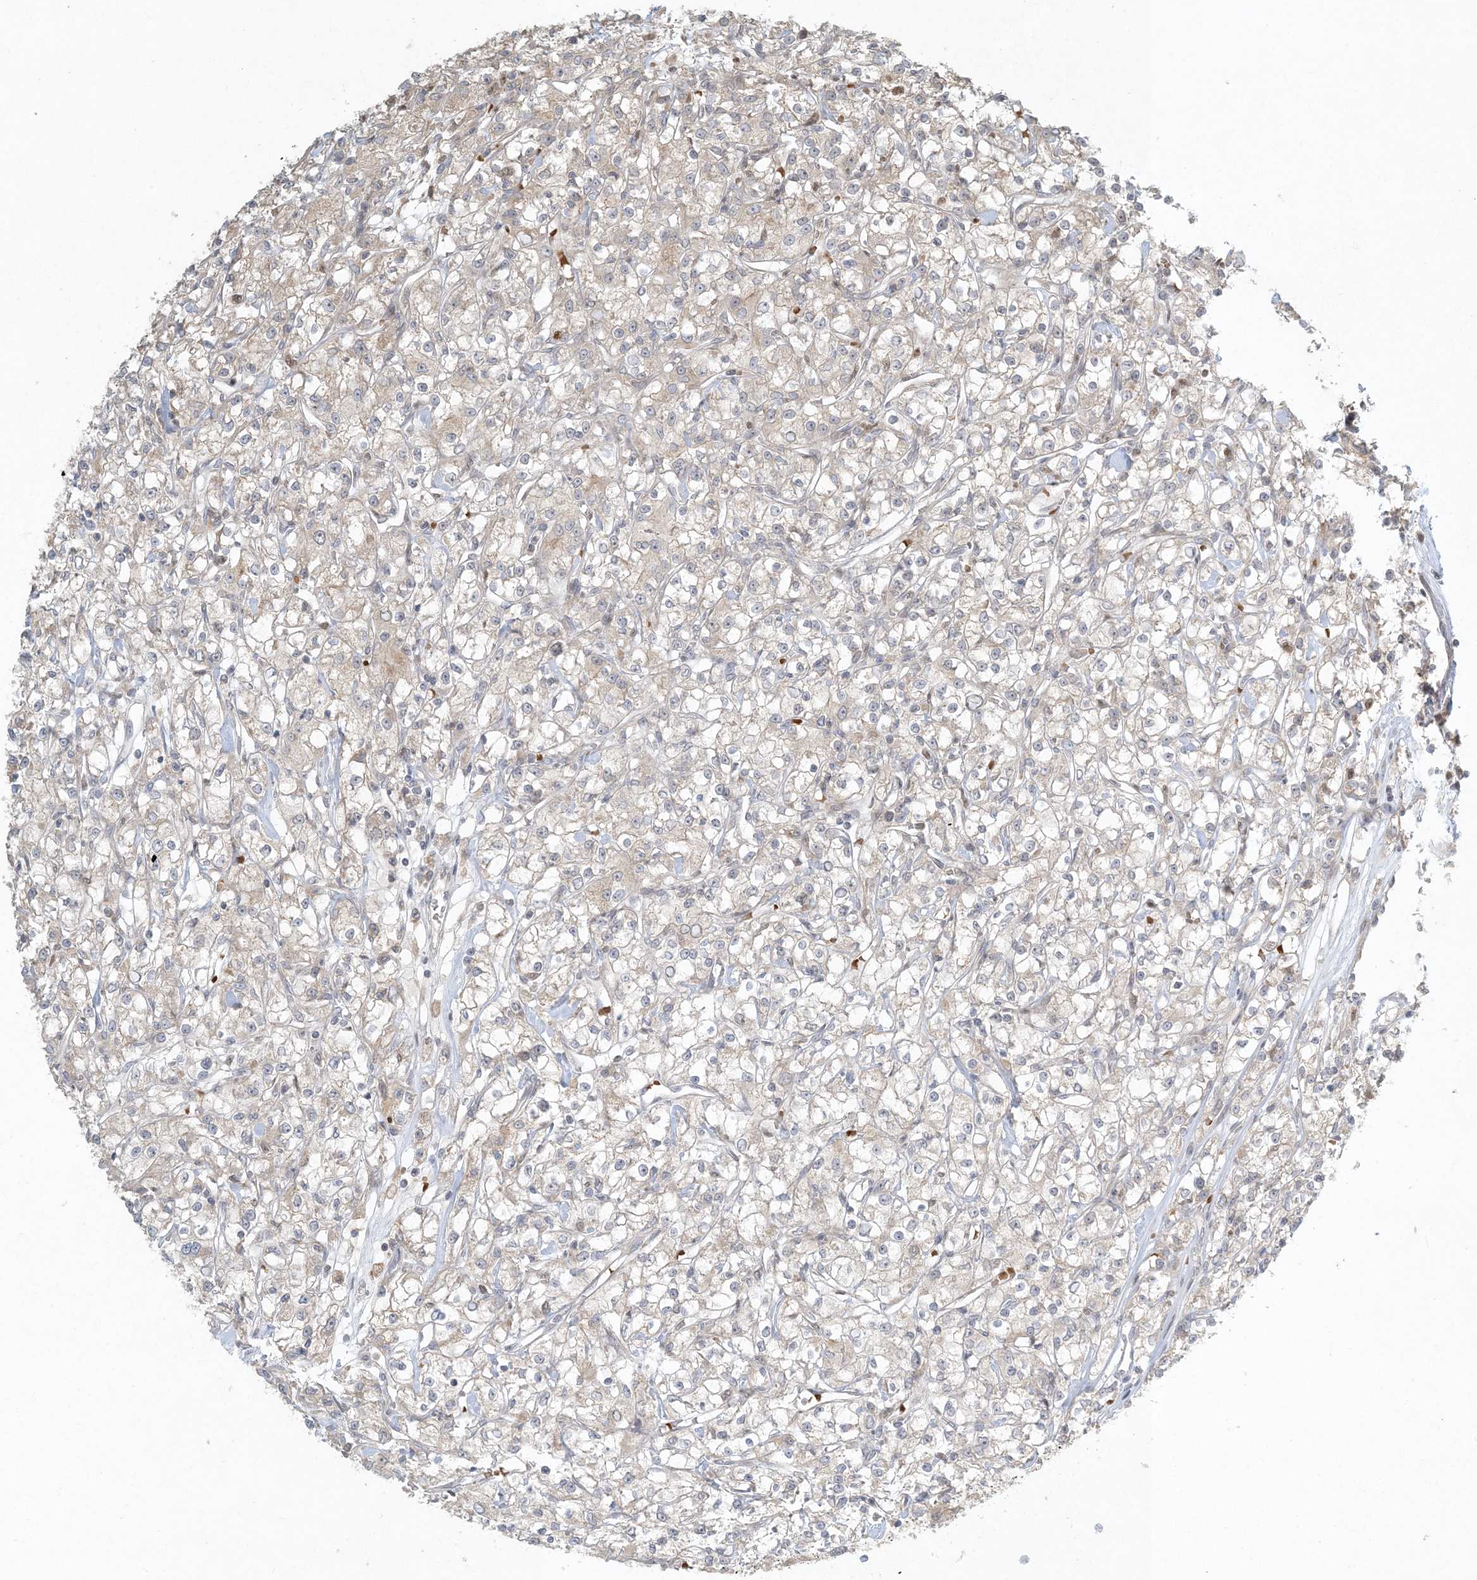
{"staining": {"intensity": "weak", "quantity": "<25%", "location": "cytoplasmic/membranous"}, "tissue": "renal cancer", "cell_type": "Tumor cells", "image_type": "cancer", "snomed": [{"axis": "morphology", "description": "Adenocarcinoma, NOS"}, {"axis": "topography", "description": "Kidney"}], "caption": "IHC photomicrograph of neoplastic tissue: renal adenocarcinoma stained with DAB (3,3'-diaminobenzidine) demonstrates no significant protein staining in tumor cells.", "gene": "CTDNEP1", "patient": {"sex": "female", "age": 59}}